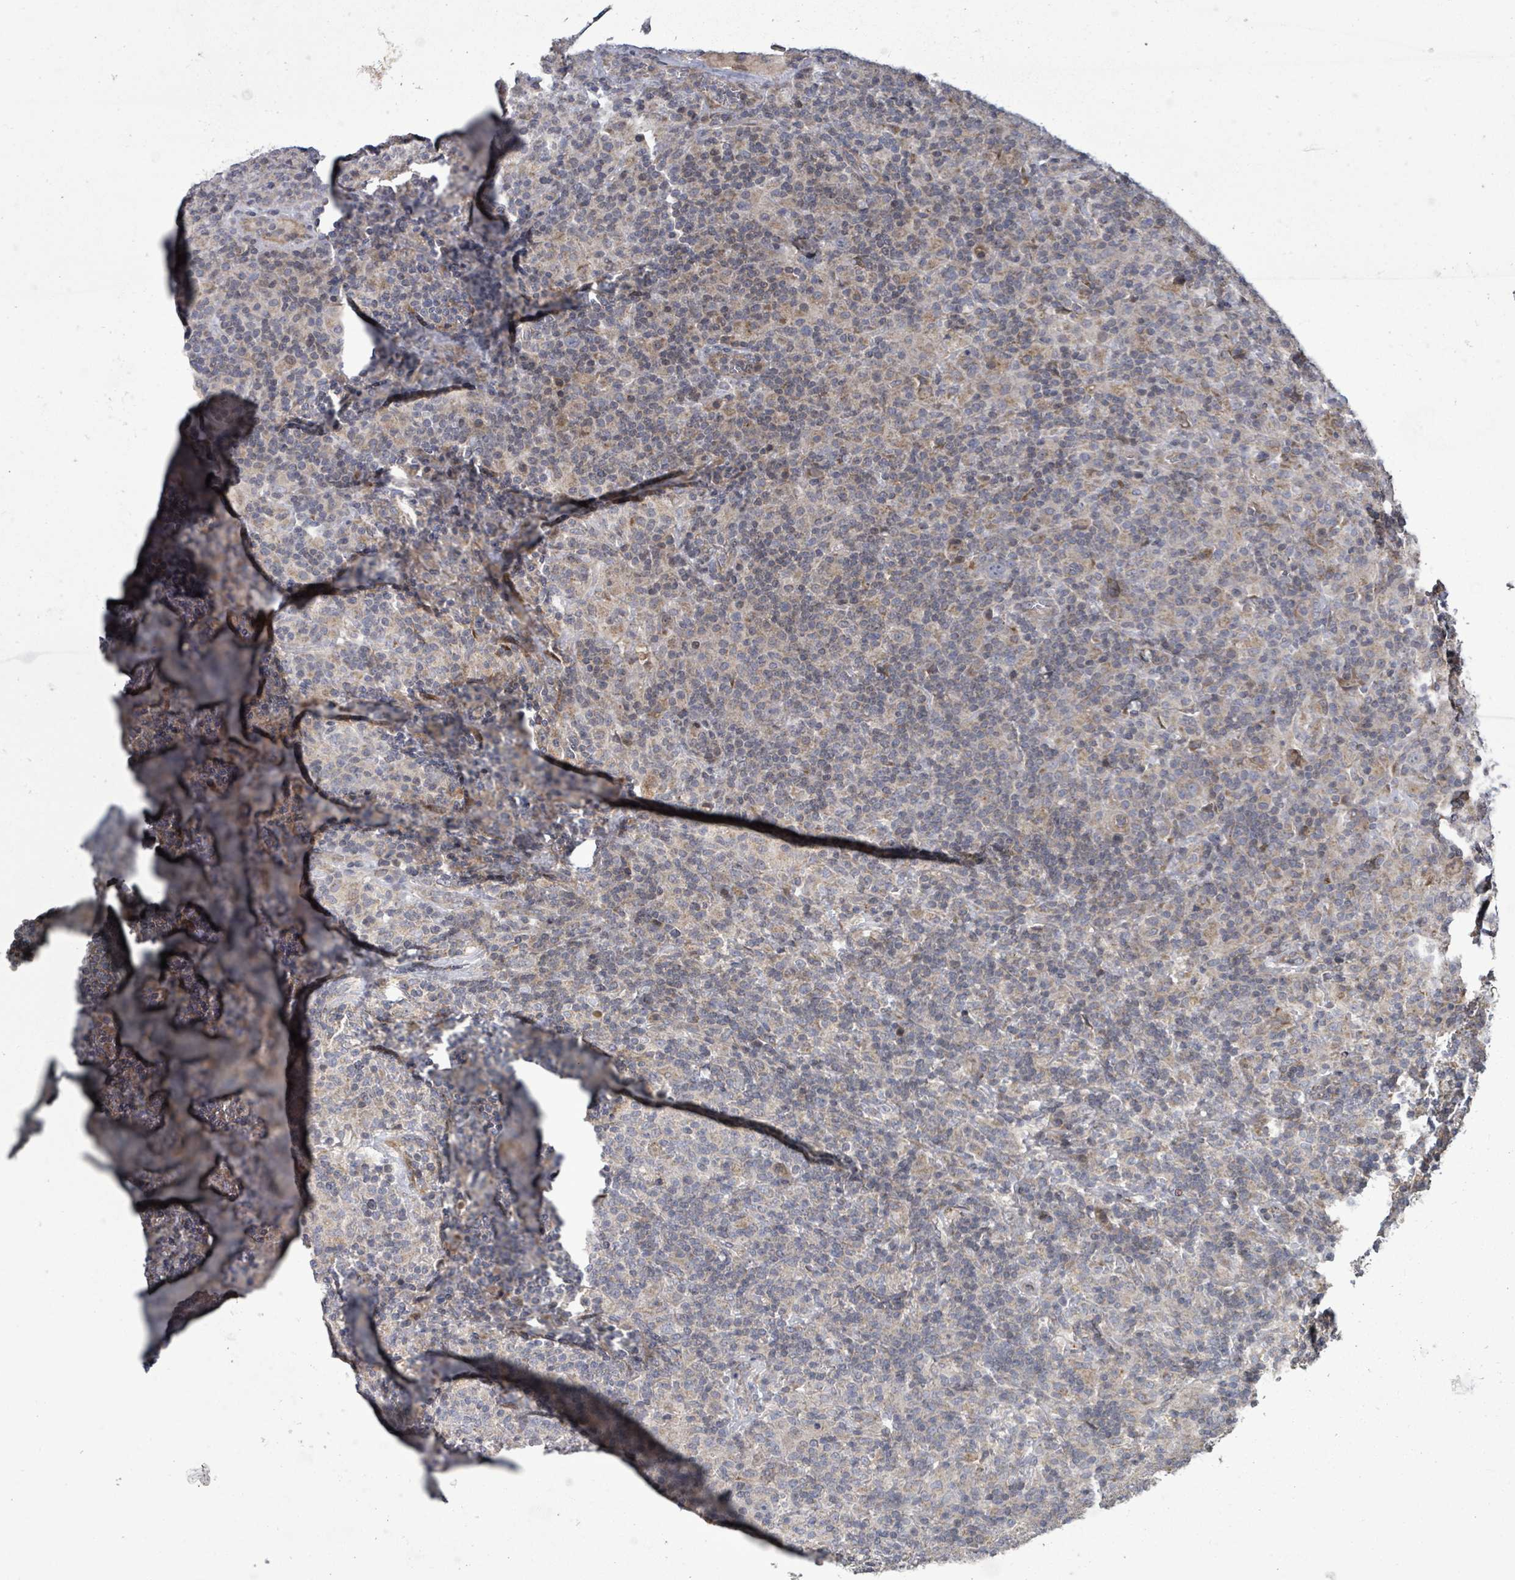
{"staining": {"intensity": "negative", "quantity": "none", "location": "none"}, "tissue": "lymphoma", "cell_type": "Tumor cells", "image_type": "cancer", "snomed": [{"axis": "morphology", "description": "Hodgkin's disease, NOS"}, {"axis": "topography", "description": "Lymph node"}], "caption": "IHC of lymphoma displays no staining in tumor cells.", "gene": "KRTAP27-1", "patient": {"sex": "male", "age": 70}}